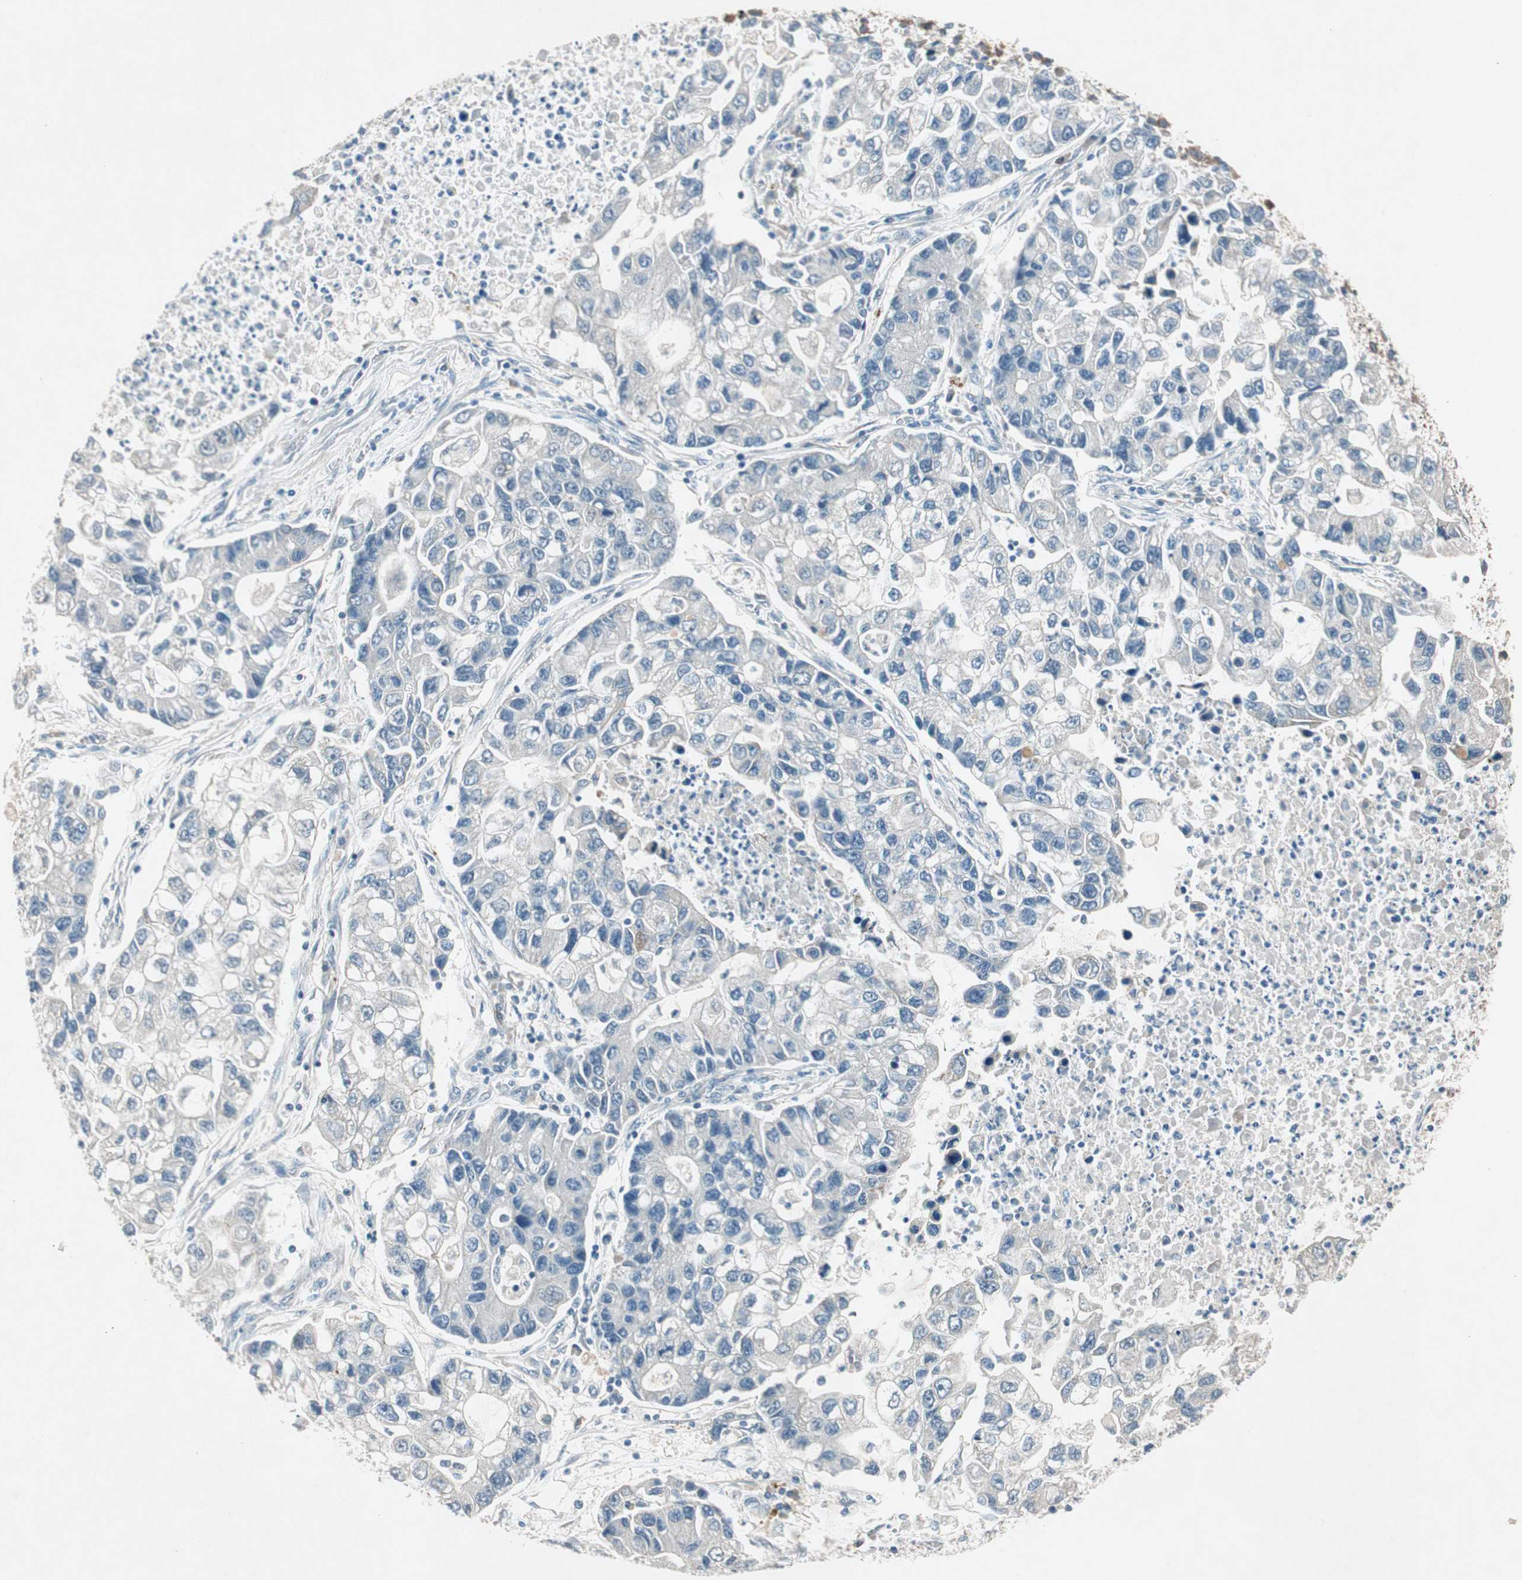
{"staining": {"intensity": "negative", "quantity": "none", "location": "none"}, "tissue": "lung cancer", "cell_type": "Tumor cells", "image_type": "cancer", "snomed": [{"axis": "morphology", "description": "Adenocarcinoma, NOS"}, {"axis": "topography", "description": "Lung"}], "caption": "An image of lung cancer (adenocarcinoma) stained for a protein exhibits no brown staining in tumor cells.", "gene": "NKAIN1", "patient": {"sex": "female", "age": 51}}